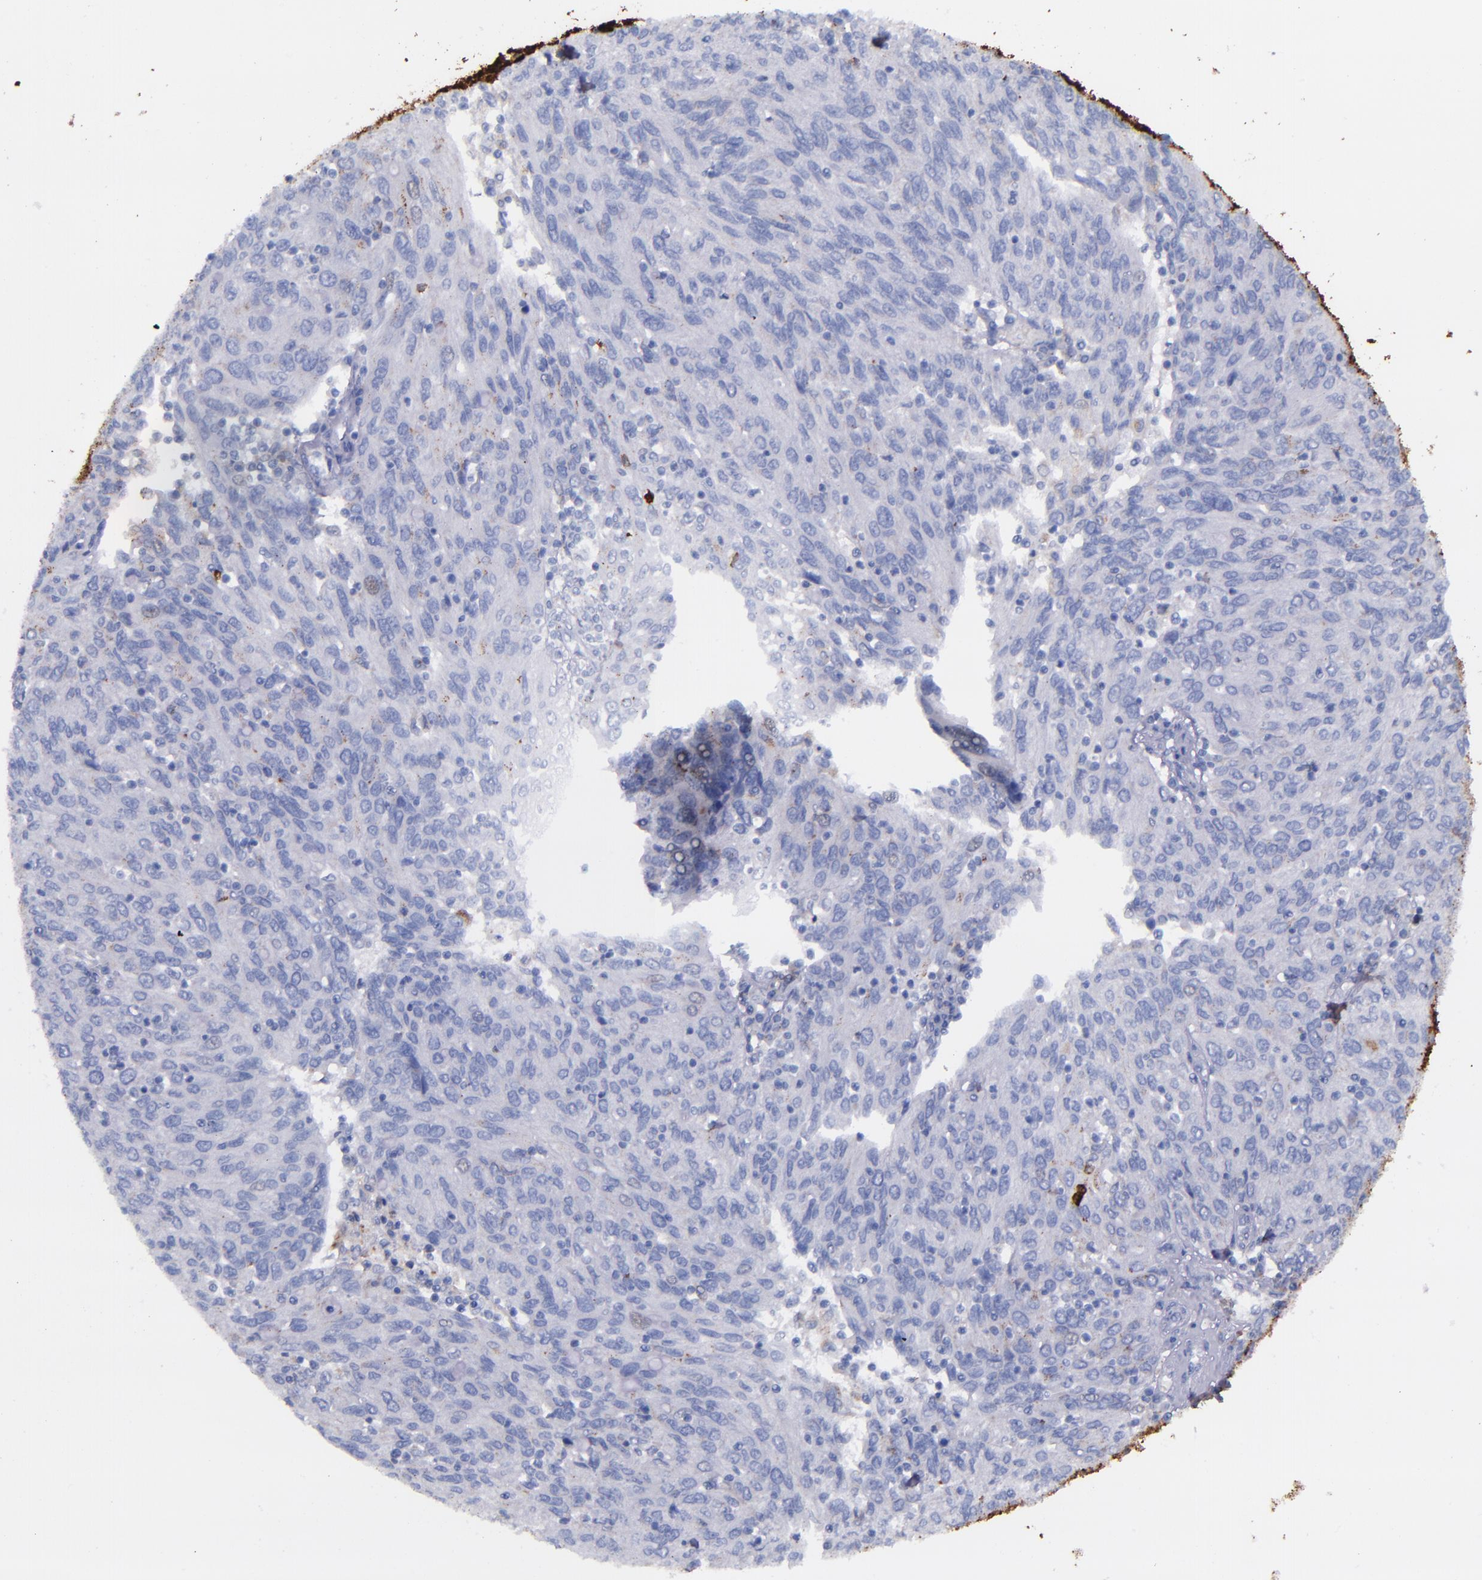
{"staining": {"intensity": "negative", "quantity": "none", "location": "none"}, "tissue": "ovarian cancer", "cell_type": "Tumor cells", "image_type": "cancer", "snomed": [{"axis": "morphology", "description": "Carcinoma, endometroid"}, {"axis": "topography", "description": "Ovary"}], "caption": "Human ovarian endometroid carcinoma stained for a protein using IHC reveals no staining in tumor cells.", "gene": "IVL", "patient": {"sex": "female", "age": 50}}